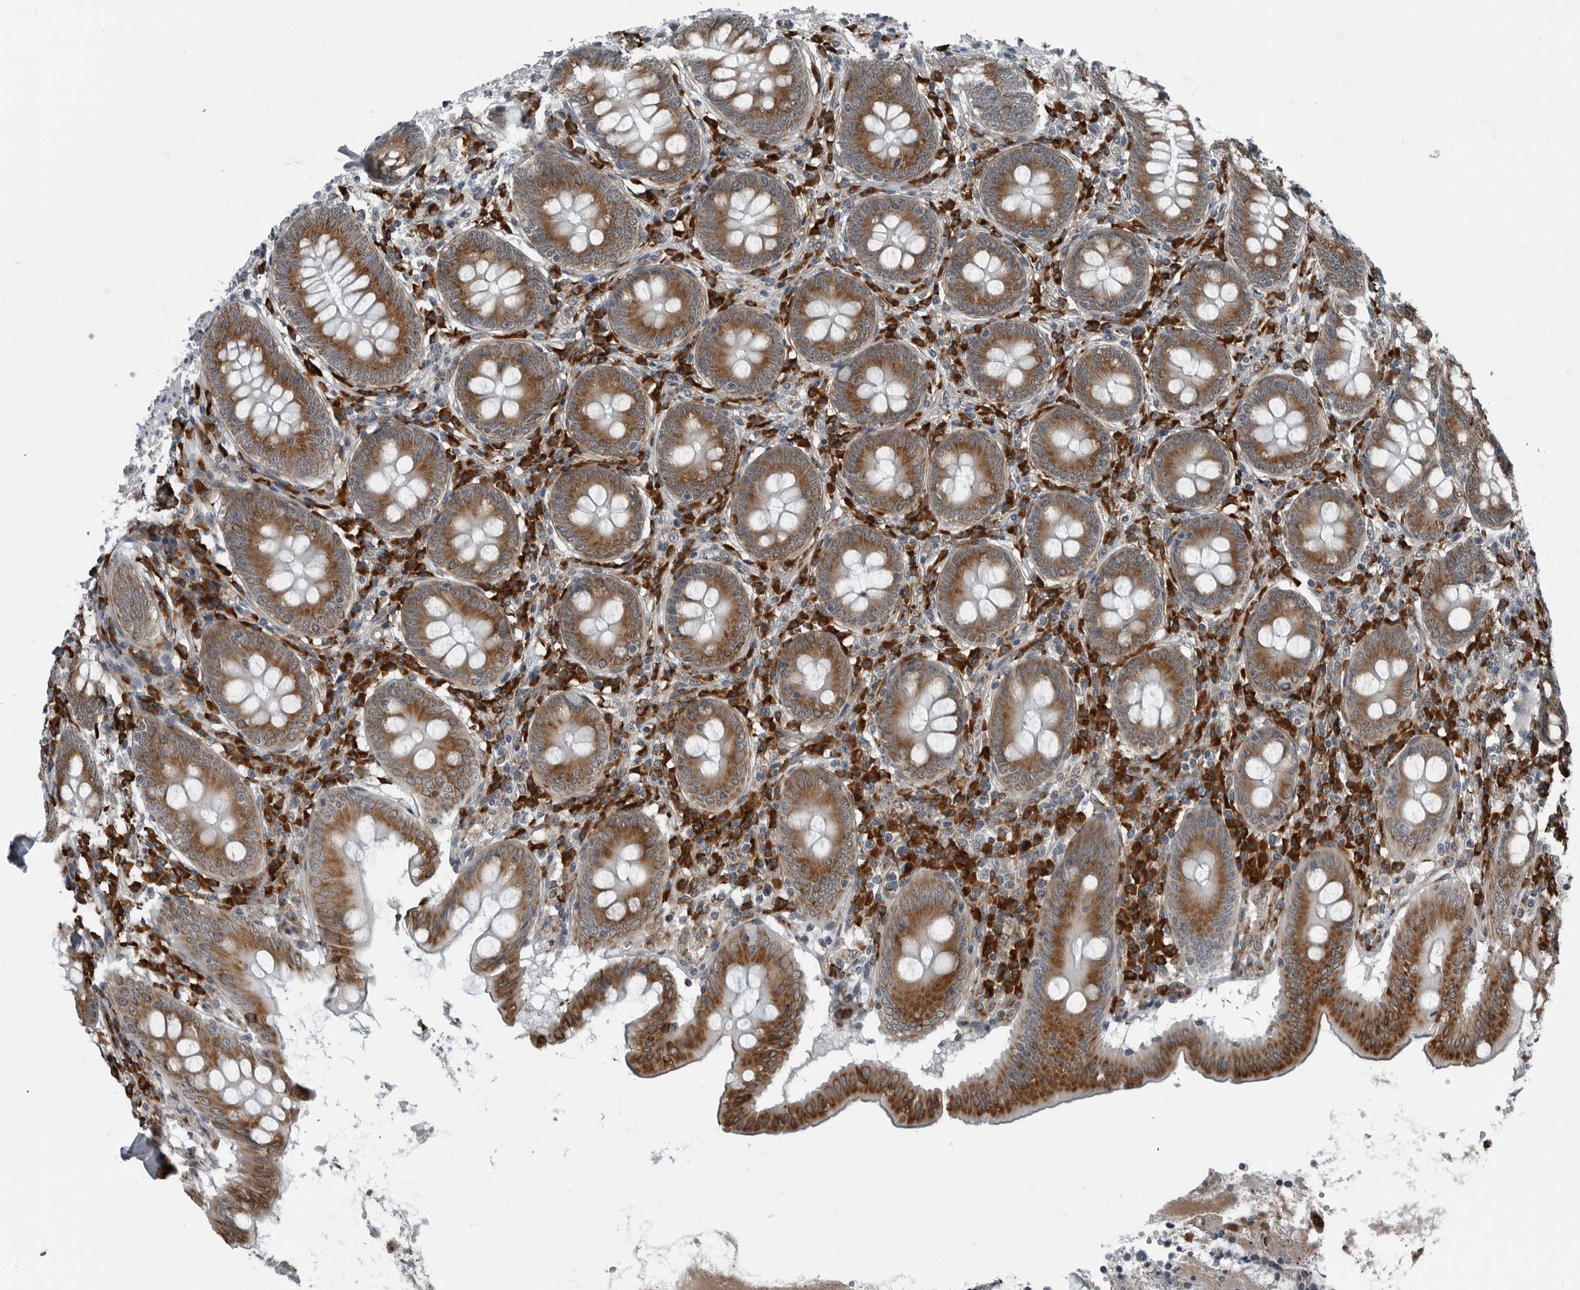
{"staining": {"intensity": "moderate", "quantity": ">75%", "location": "cytoplasmic/membranous"}, "tissue": "appendix", "cell_type": "Glandular cells", "image_type": "normal", "snomed": [{"axis": "morphology", "description": "Normal tissue, NOS"}, {"axis": "topography", "description": "Appendix"}], "caption": "A brown stain highlights moderate cytoplasmic/membranous staining of a protein in glandular cells of unremarkable human appendix. (DAB = brown stain, brightfield microscopy at high magnification).", "gene": "CEP85", "patient": {"sex": "female", "age": 54}}